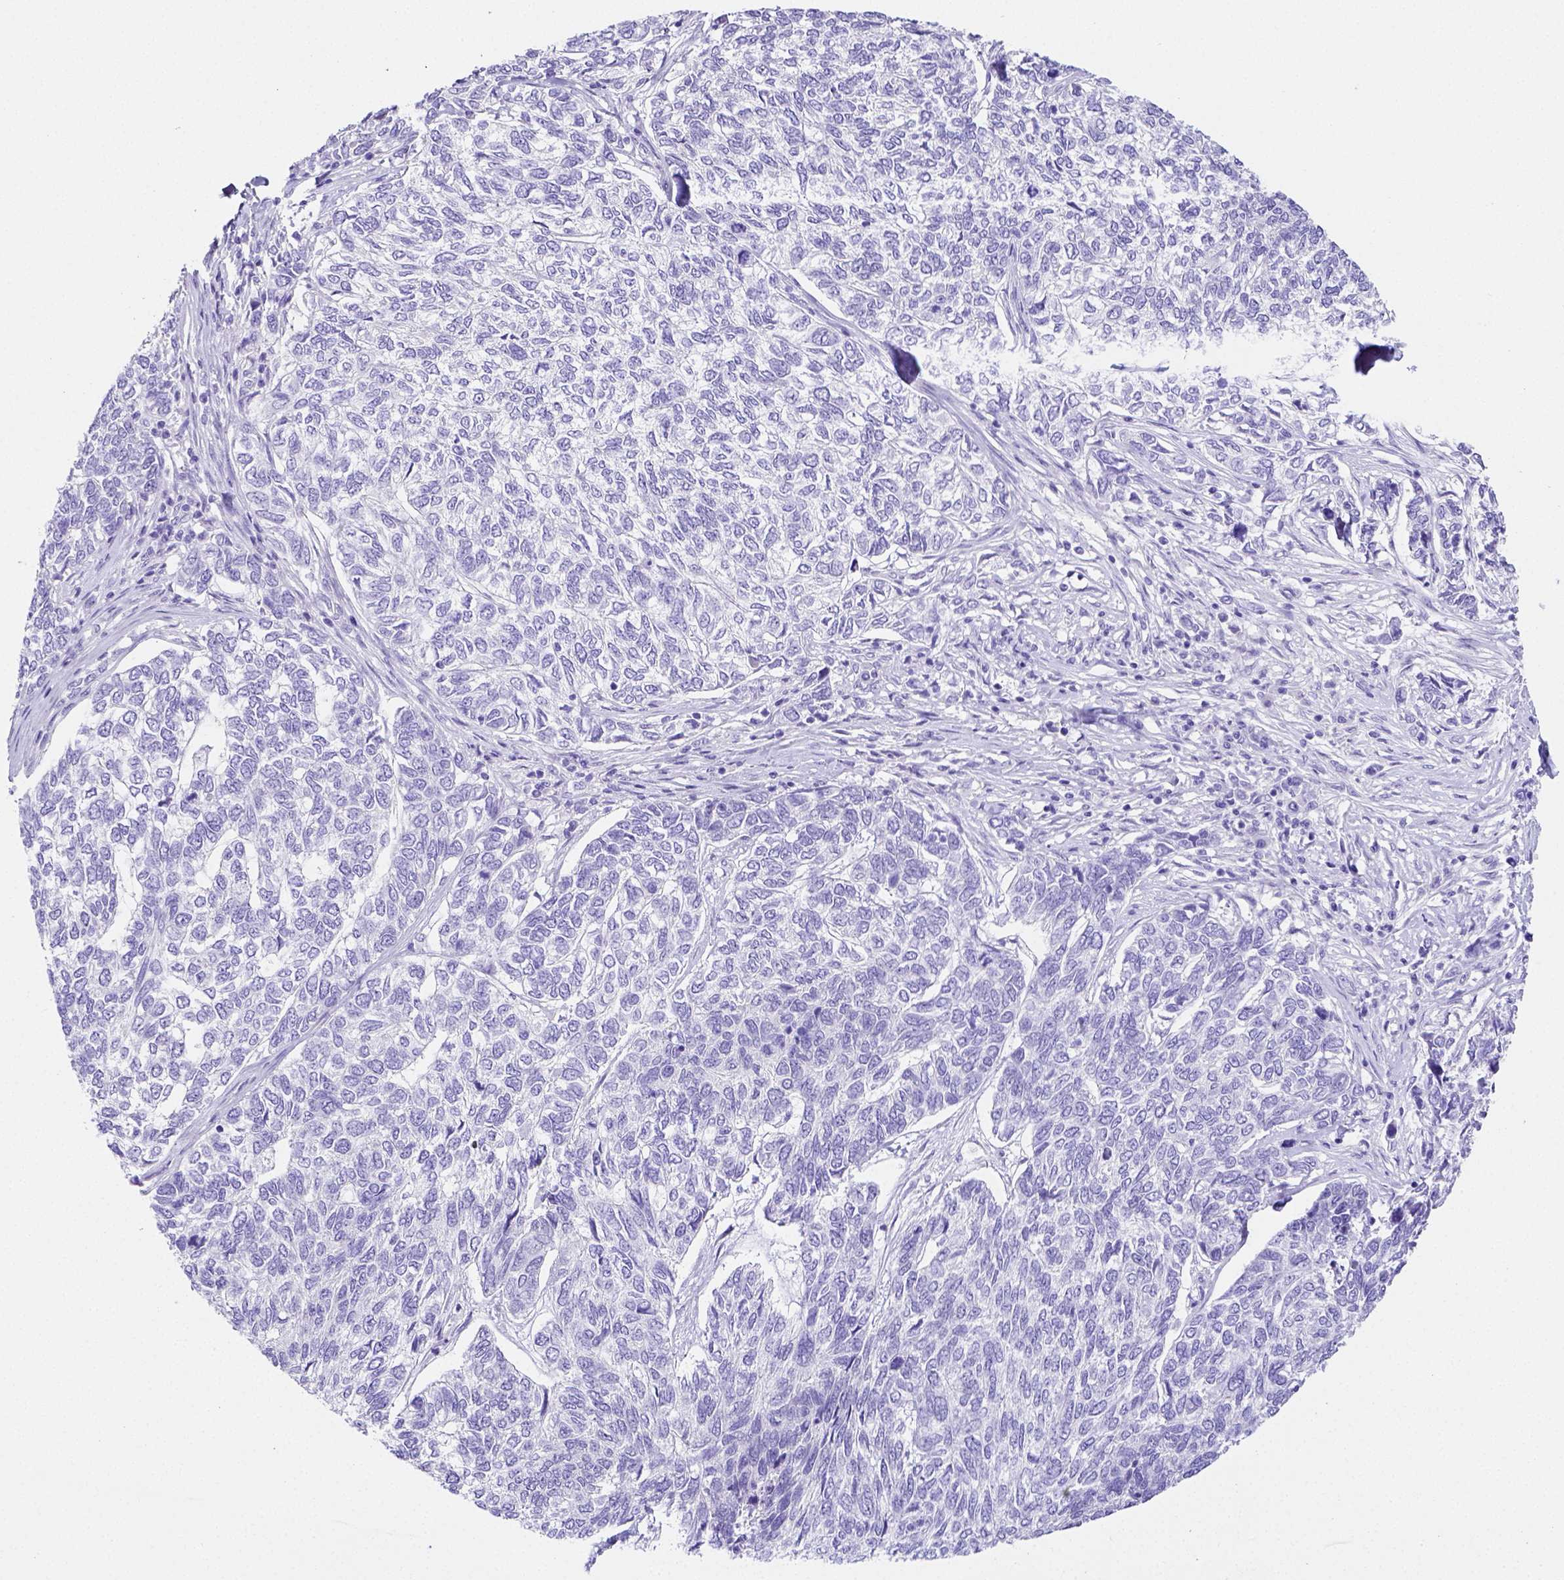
{"staining": {"intensity": "negative", "quantity": "none", "location": "none"}, "tissue": "skin cancer", "cell_type": "Tumor cells", "image_type": "cancer", "snomed": [{"axis": "morphology", "description": "Basal cell carcinoma"}, {"axis": "topography", "description": "Skin"}], "caption": "This histopathology image is of skin cancer (basal cell carcinoma) stained with immunohistochemistry (IHC) to label a protein in brown with the nuclei are counter-stained blue. There is no expression in tumor cells.", "gene": "ARHGAP36", "patient": {"sex": "female", "age": 65}}